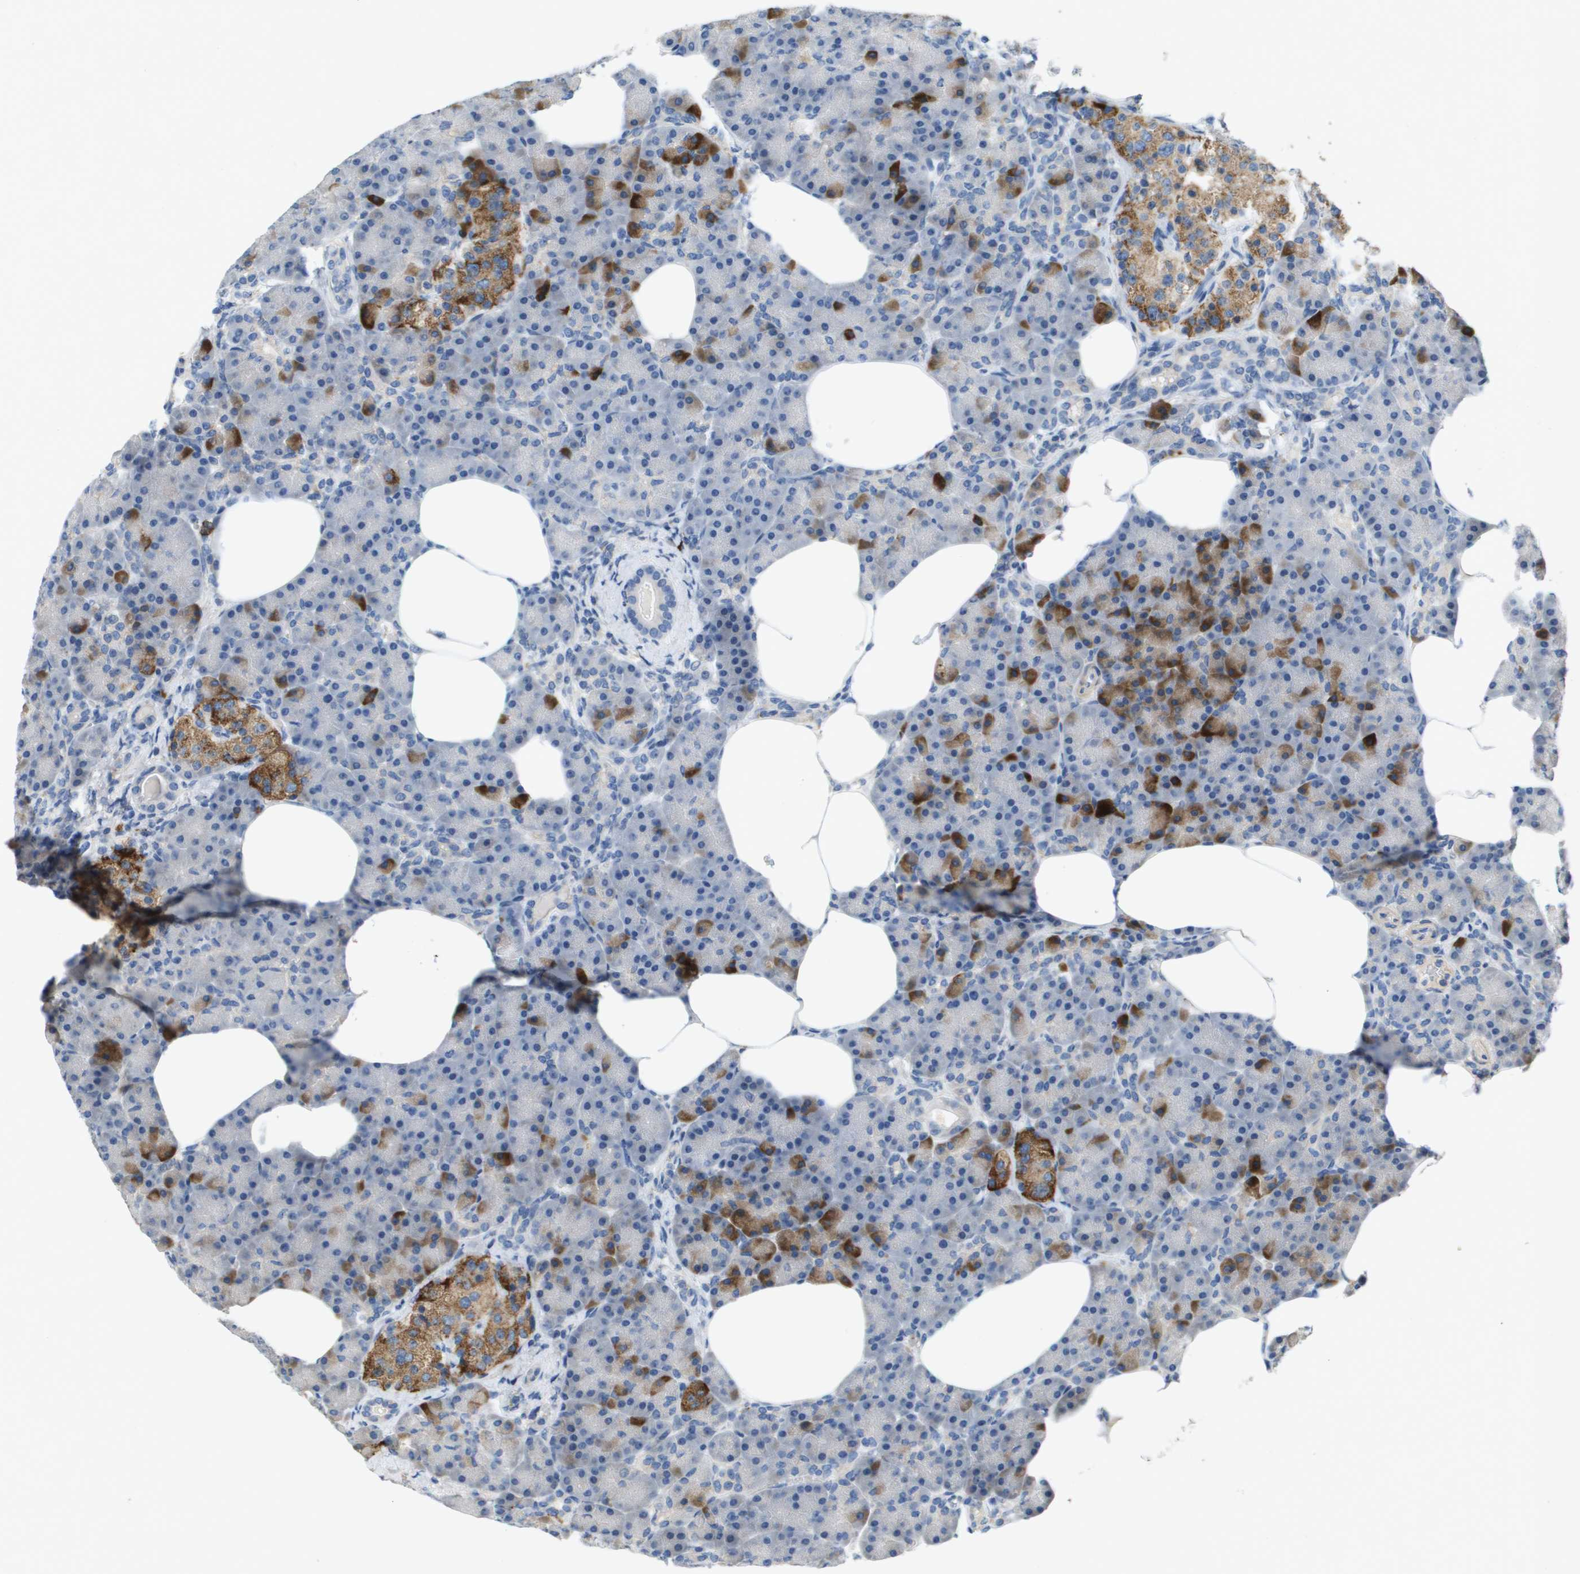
{"staining": {"intensity": "strong", "quantity": "<25%", "location": "cytoplasmic/membranous"}, "tissue": "pancreas", "cell_type": "Exocrine glandular cells", "image_type": "normal", "snomed": [{"axis": "morphology", "description": "Normal tissue, NOS"}, {"axis": "topography", "description": "Pancreas"}], "caption": "Exocrine glandular cells display strong cytoplasmic/membranous staining in about <25% of cells in normal pancreas.", "gene": "B3GNT5", "patient": {"sex": "female", "age": 70}}